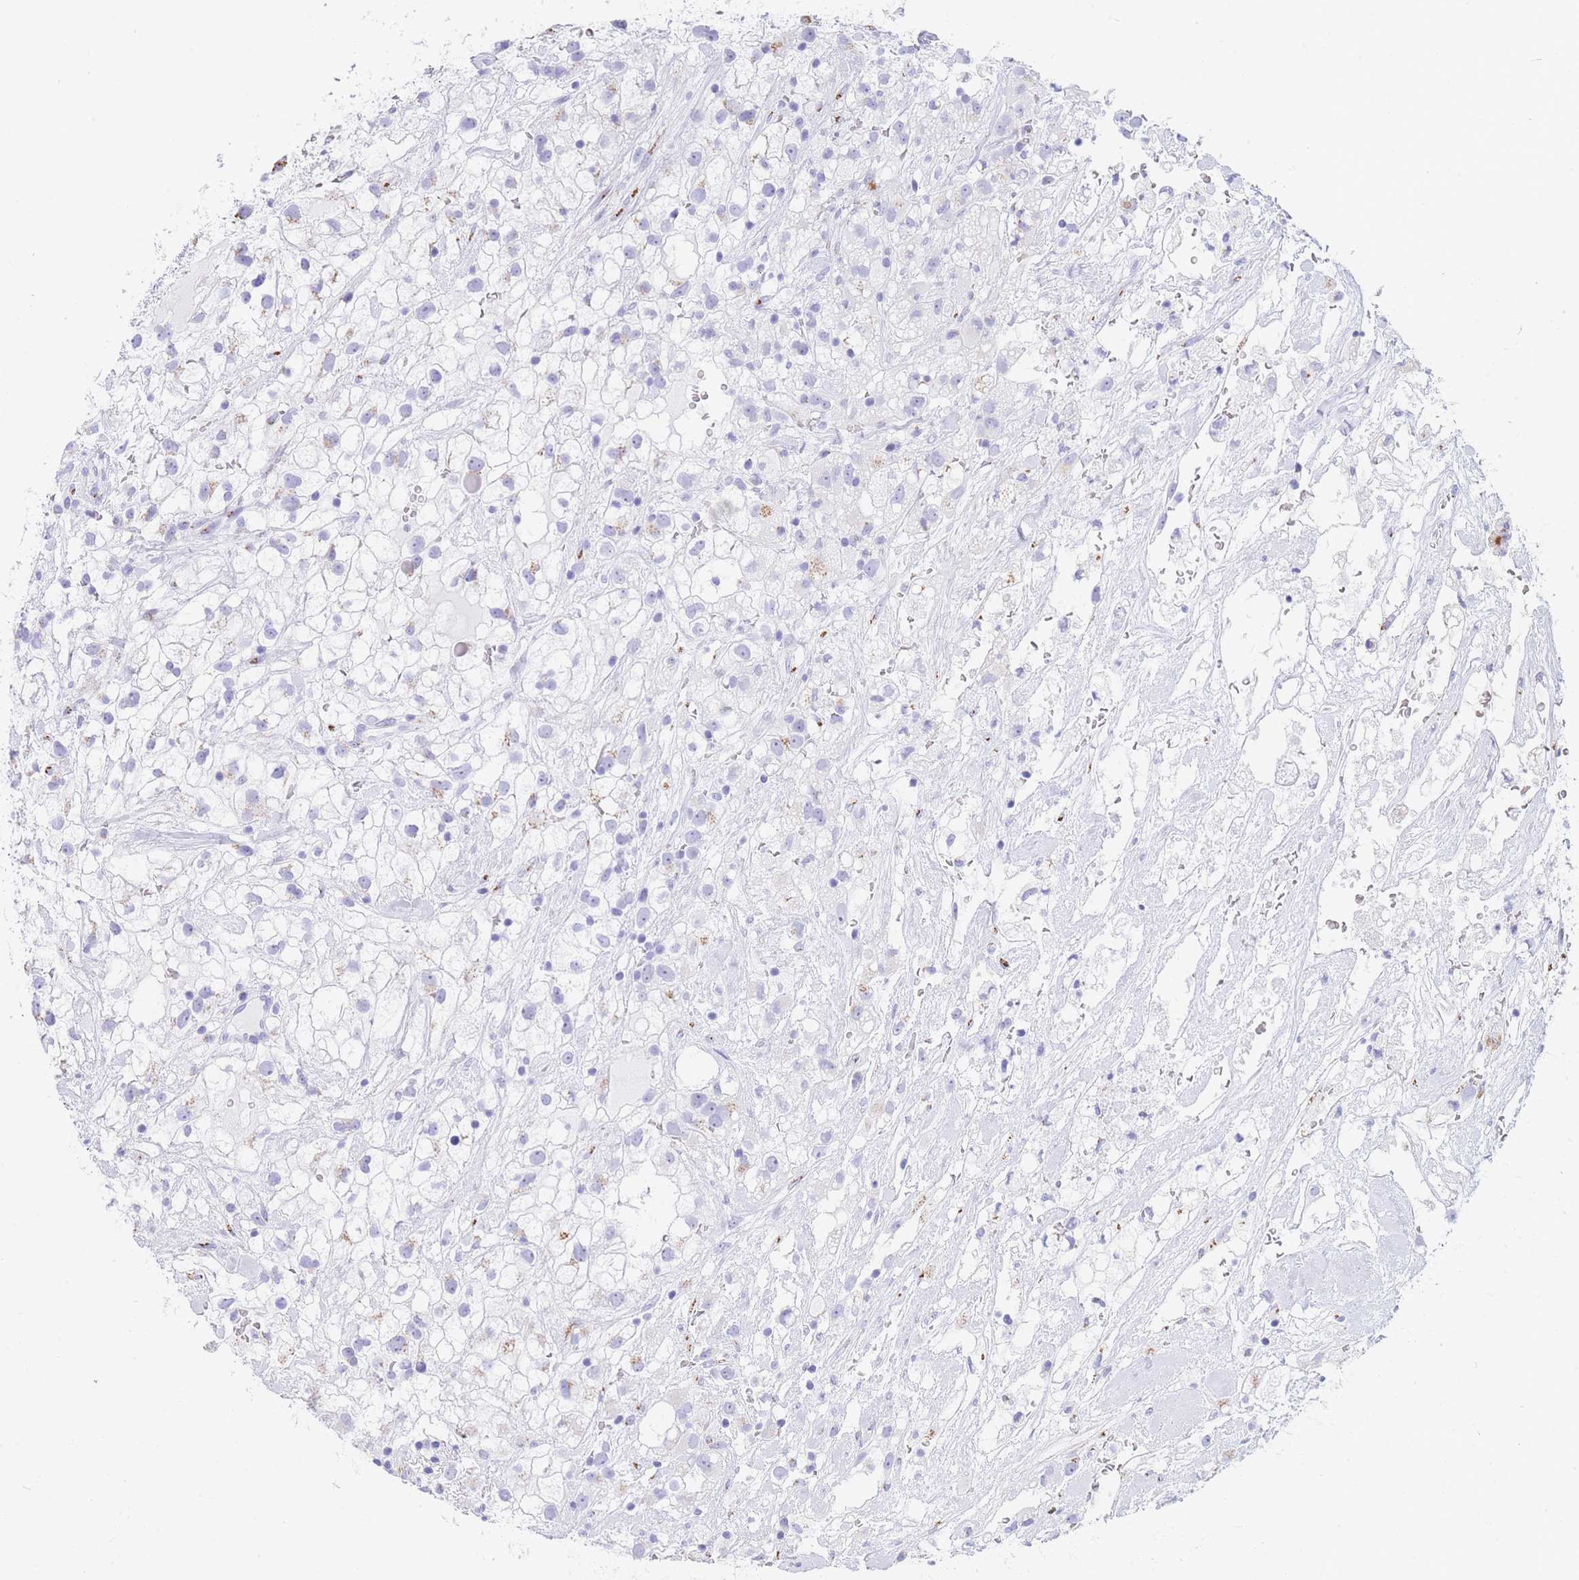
{"staining": {"intensity": "negative", "quantity": "none", "location": "none"}, "tissue": "renal cancer", "cell_type": "Tumor cells", "image_type": "cancer", "snomed": [{"axis": "morphology", "description": "Adenocarcinoma, NOS"}, {"axis": "topography", "description": "Kidney"}], "caption": "This is an immunohistochemistry (IHC) micrograph of human renal cancer (adenocarcinoma). There is no staining in tumor cells.", "gene": "FAM3C", "patient": {"sex": "male", "age": 59}}